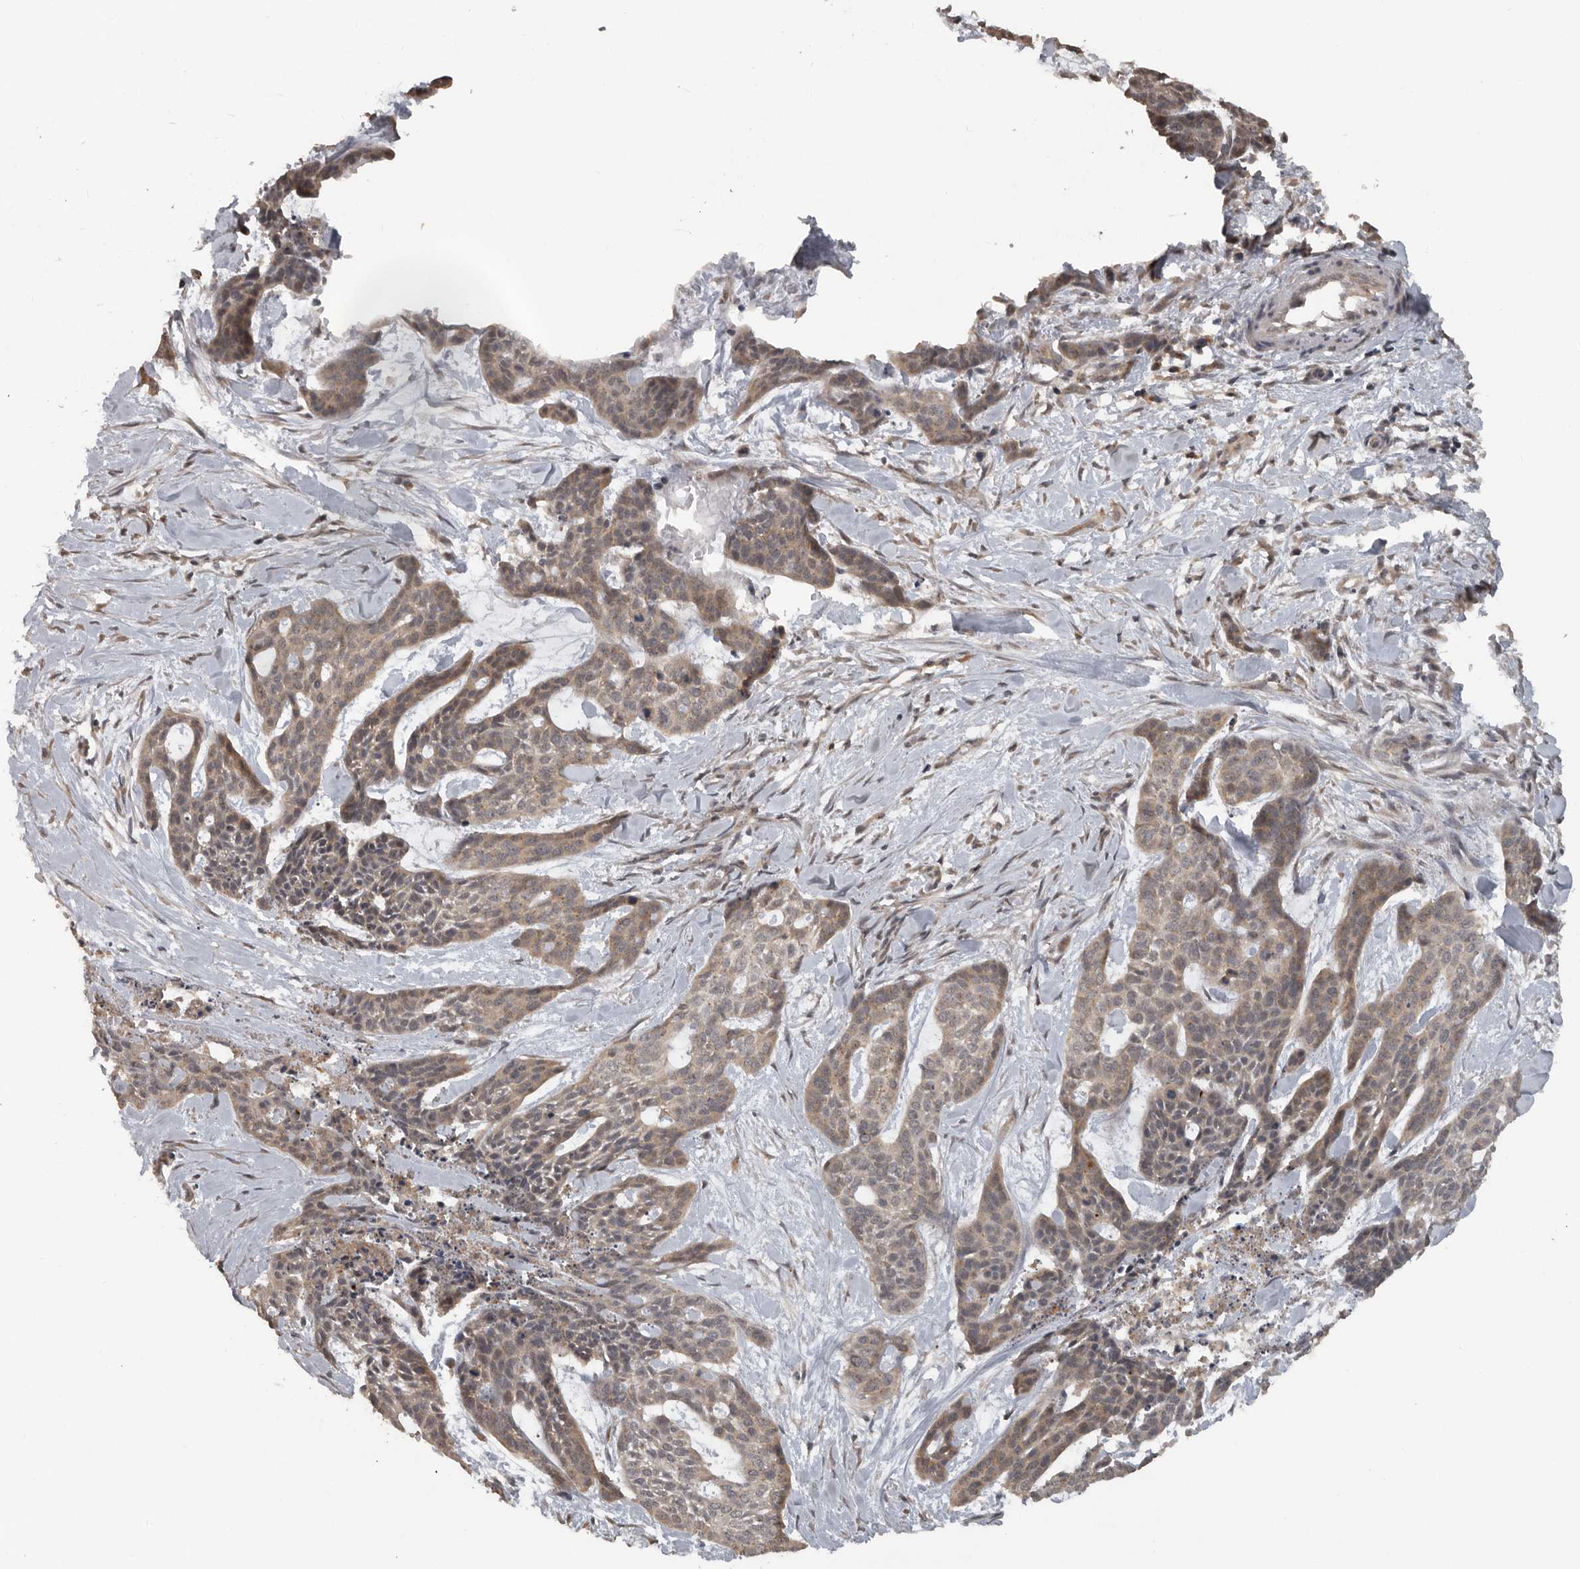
{"staining": {"intensity": "weak", "quantity": "<25%", "location": "cytoplasmic/membranous"}, "tissue": "skin cancer", "cell_type": "Tumor cells", "image_type": "cancer", "snomed": [{"axis": "morphology", "description": "Basal cell carcinoma"}, {"axis": "topography", "description": "Skin"}], "caption": "DAB immunohistochemical staining of human skin basal cell carcinoma displays no significant expression in tumor cells.", "gene": "CEP350", "patient": {"sex": "female", "age": 64}}